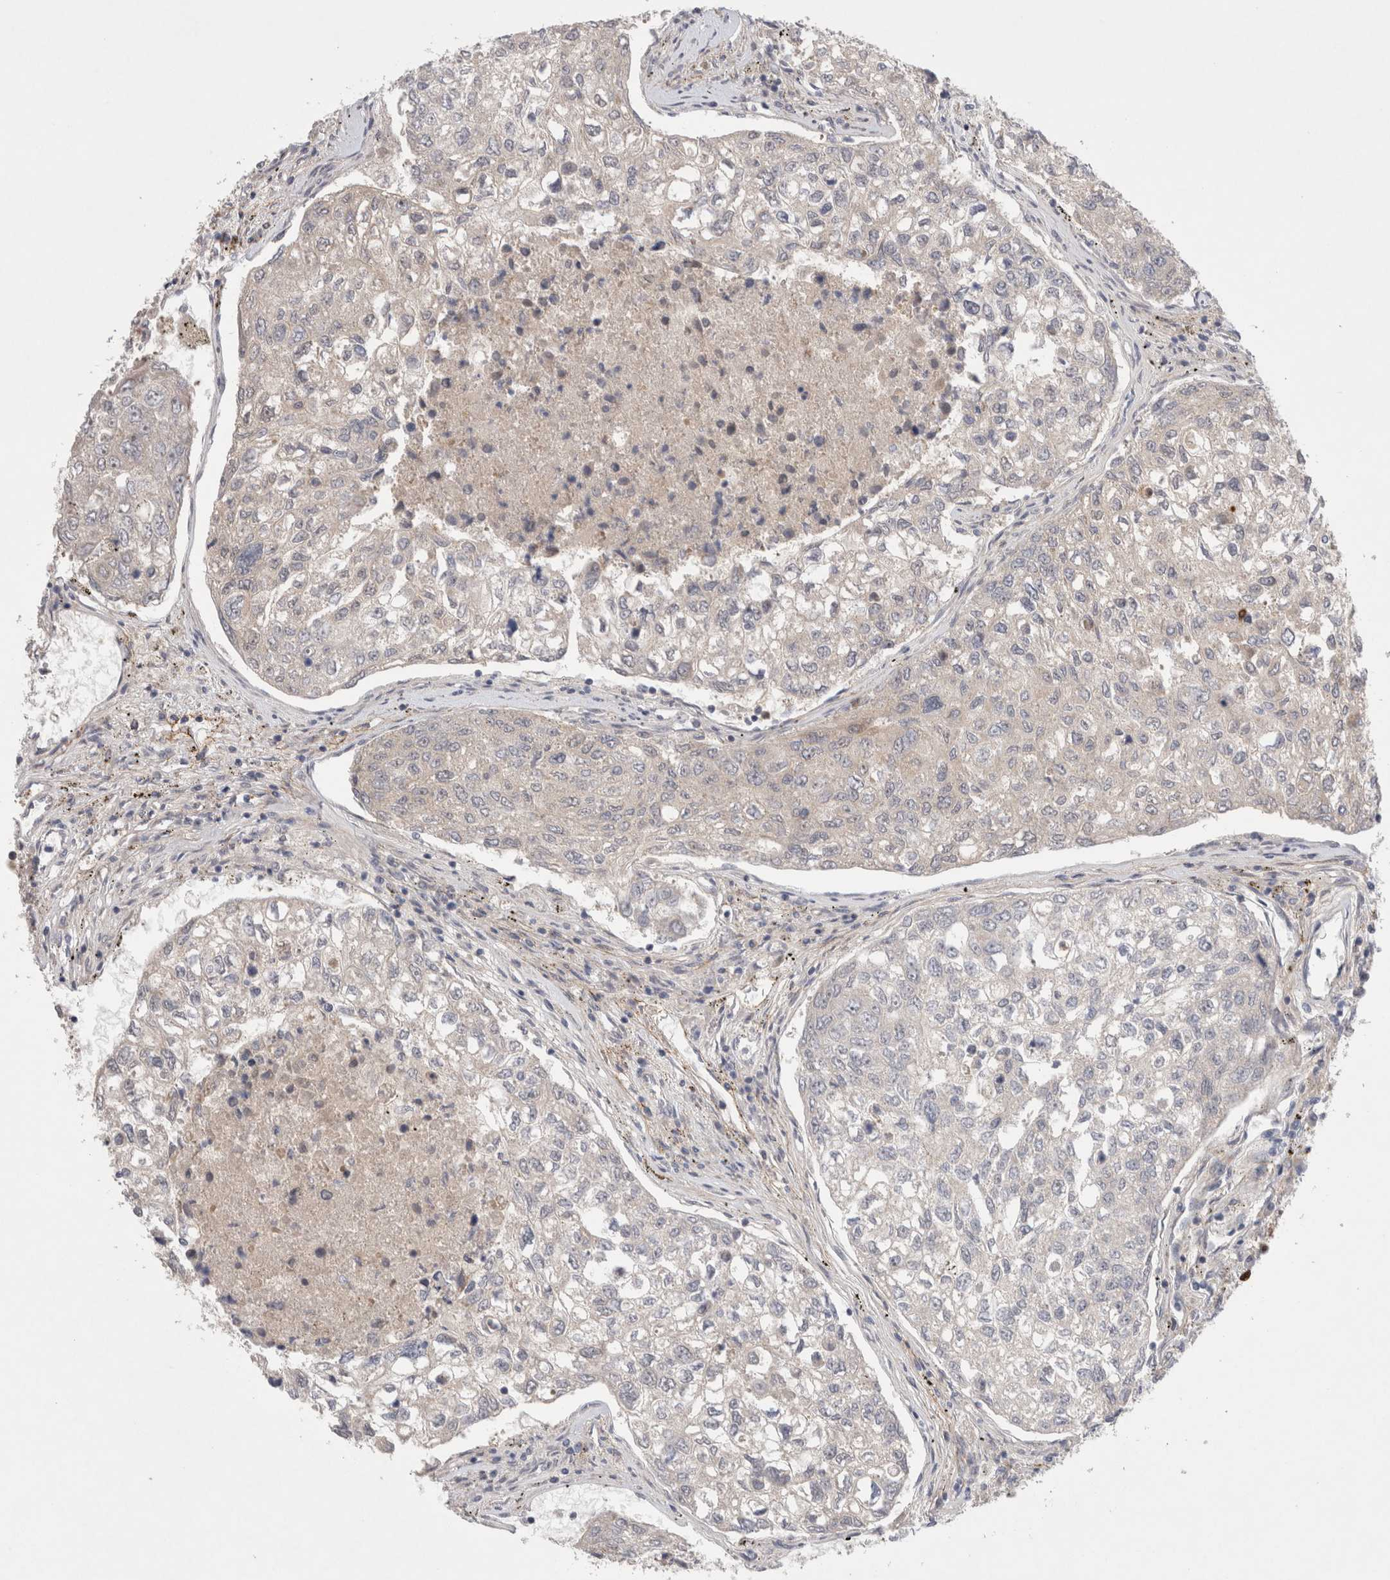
{"staining": {"intensity": "negative", "quantity": "none", "location": "none"}, "tissue": "urothelial cancer", "cell_type": "Tumor cells", "image_type": "cancer", "snomed": [{"axis": "morphology", "description": "Urothelial carcinoma, High grade"}, {"axis": "topography", "description": "Lymph node"}, {"axis": "topography", "description": "Urinary bladder"}], "caption": "This photomicrograph is of urothelial carcinoma (high-grade) stained with immunohistochemistry to label a protein in brown with the nuclei are counter-stained blue. There is no positivity in tumor cells.", "gene": "GSDMB", "patient": {"sex": "male", "age": 51}}